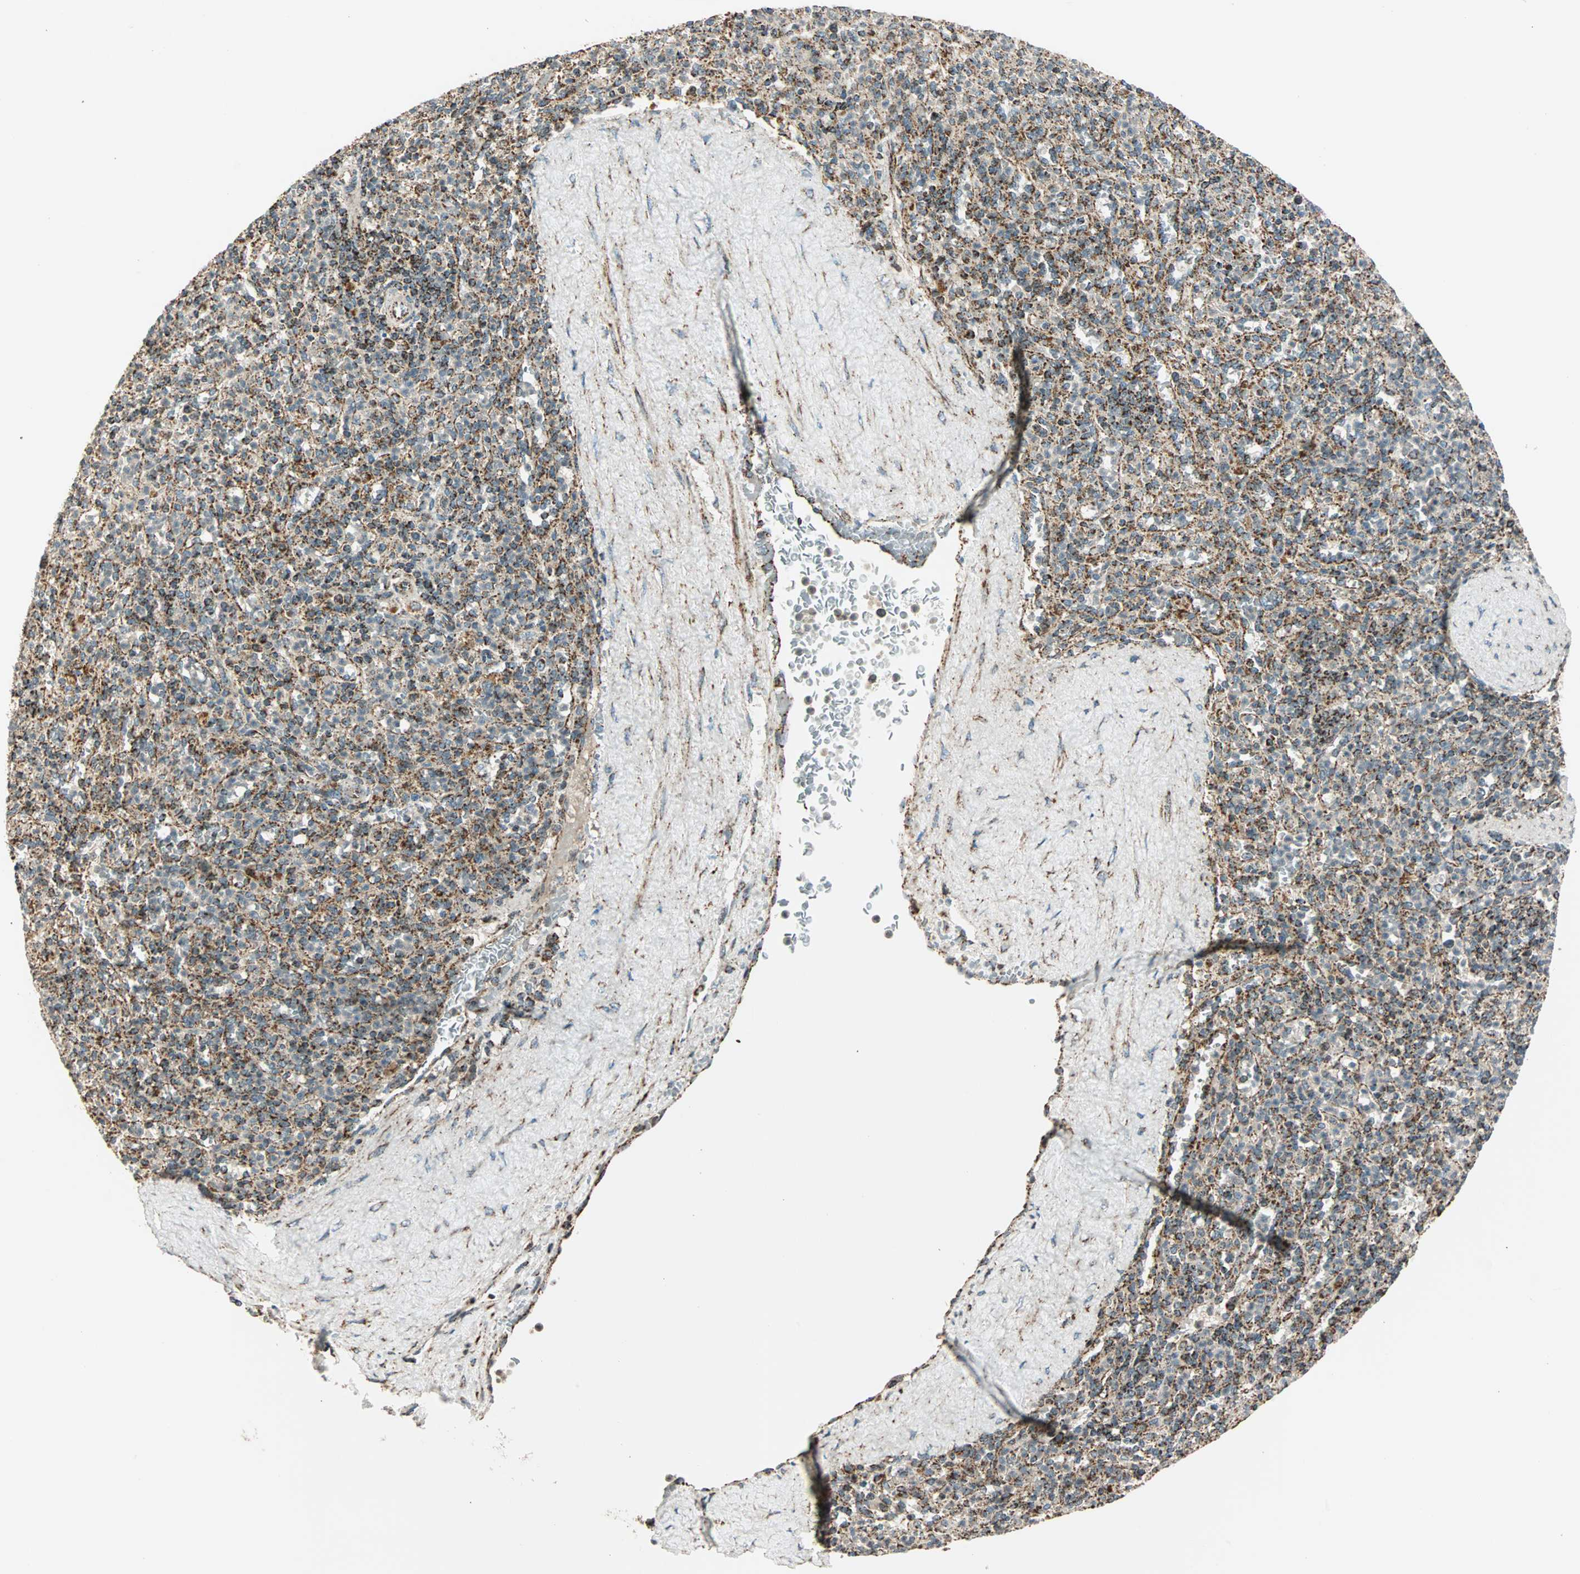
{"staining": {"intensity": "moderate", "quantity": "25%-75%", "location": "cytoplasmic/membranous"}, "tissue": "spleen", "cell_type": "Cells in red pulp", "image_type": "normal", "snomed": [{"axis": "morphology", "description": "Normal tissue, NOS"}, {"axis": "topography", "description": "Spleen"}], "caption": "Immunohistochemical staining of normal spleen shows moderate cytoplasmic/membranous protein positivity in about 25%-75% of cells in red pulp.", "gene": "SPRY4", "patient": {"sex": "male", "age": 36}}